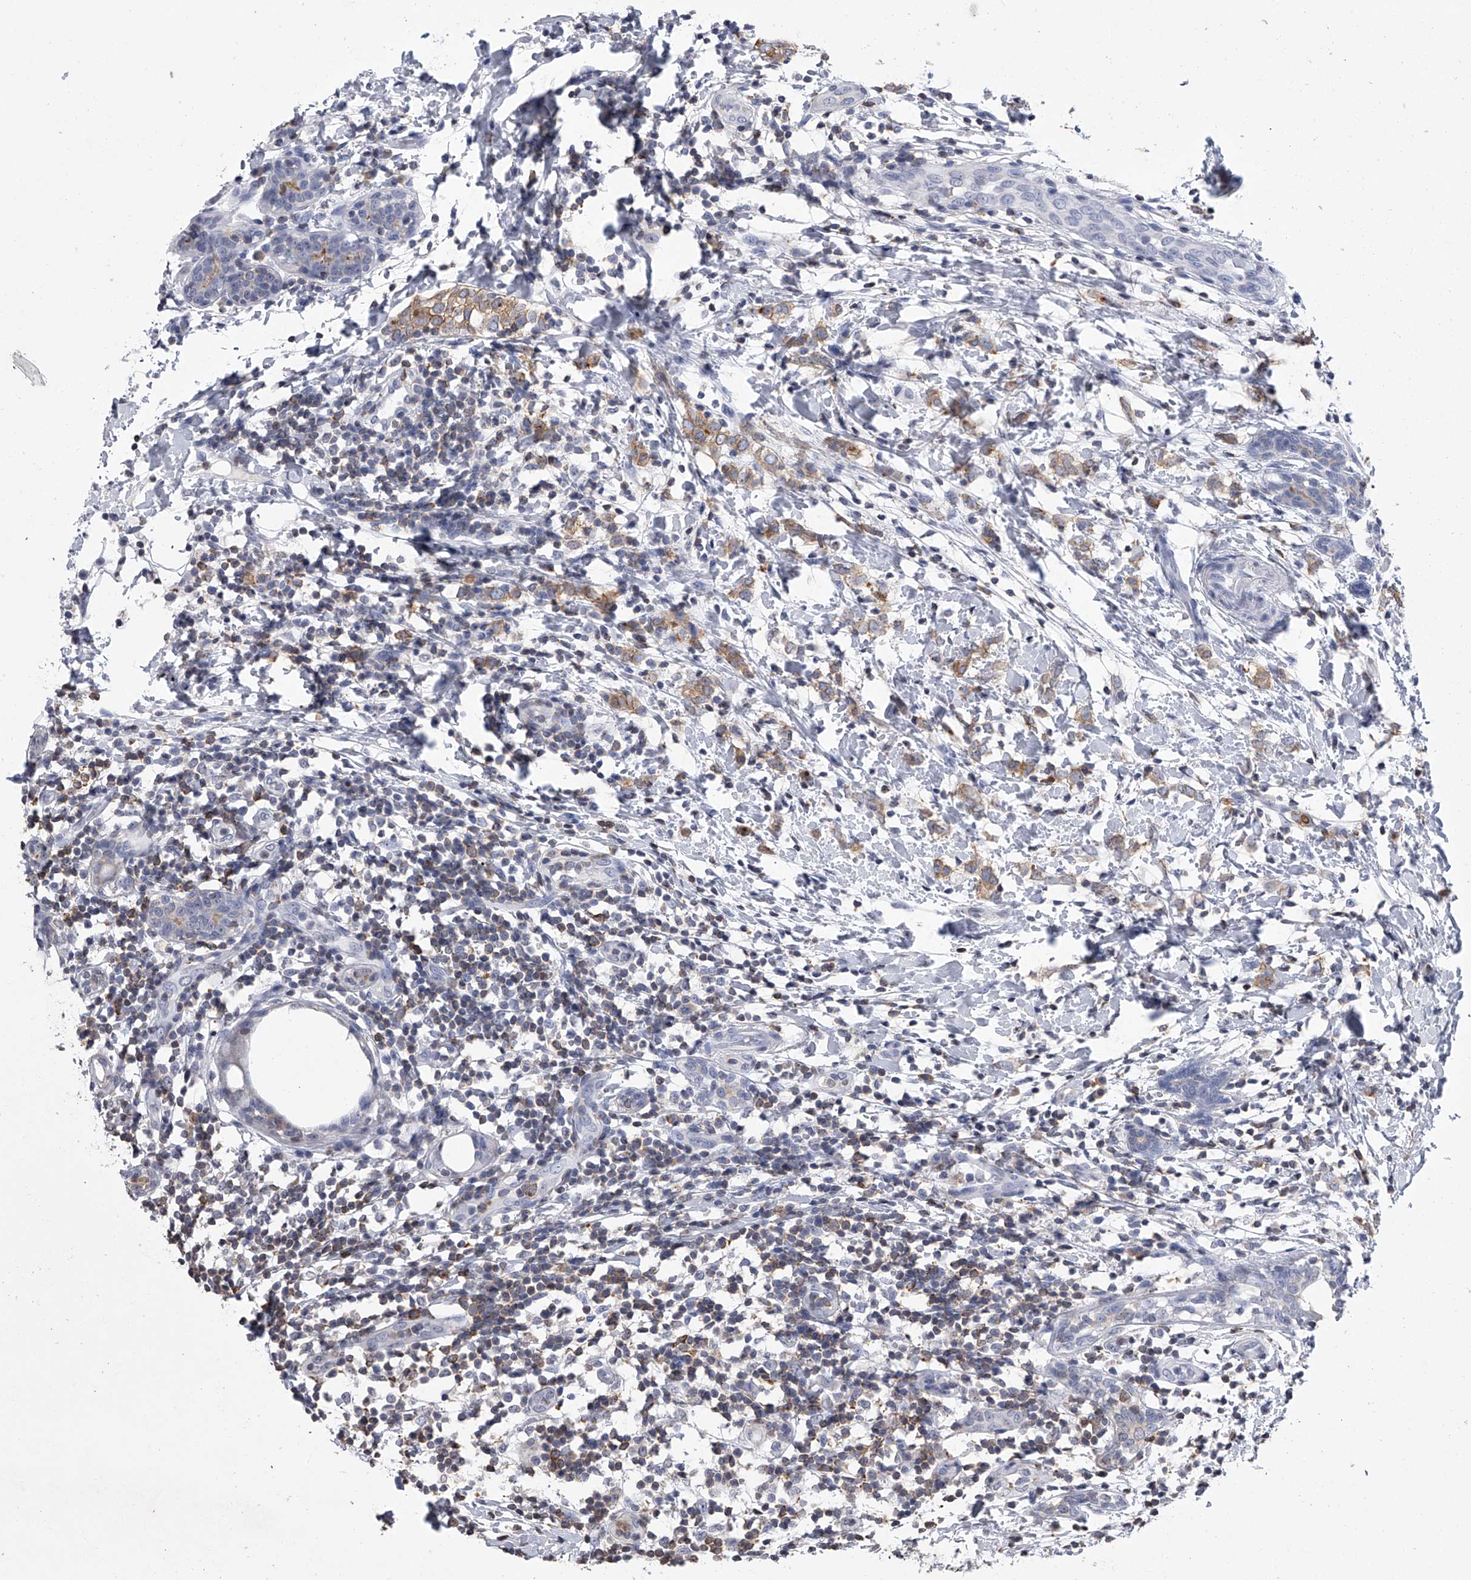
{"staining": {"intensity": "negative", "quantity": "none", "location": "none"}, "tissue": "breast cancer", "cell_type": "Tumor cells", "image_type": "cancer", "snomed": [{"axis": "morphology", "description": "Normal tissue, NOS"}, {"axis": "morphology", "description": "Lobular carcinoma"}, {"axis": "topography", "description": "Breast"}], "caption": "Immunohistochemistry micrograph of neoplastic tissue: human breast lobular carcinoma stained with DAB reveals no significant protein positivity in tumor cells.", "gene": "TASP1", "patient": {"sex": "female", "age": 47}}